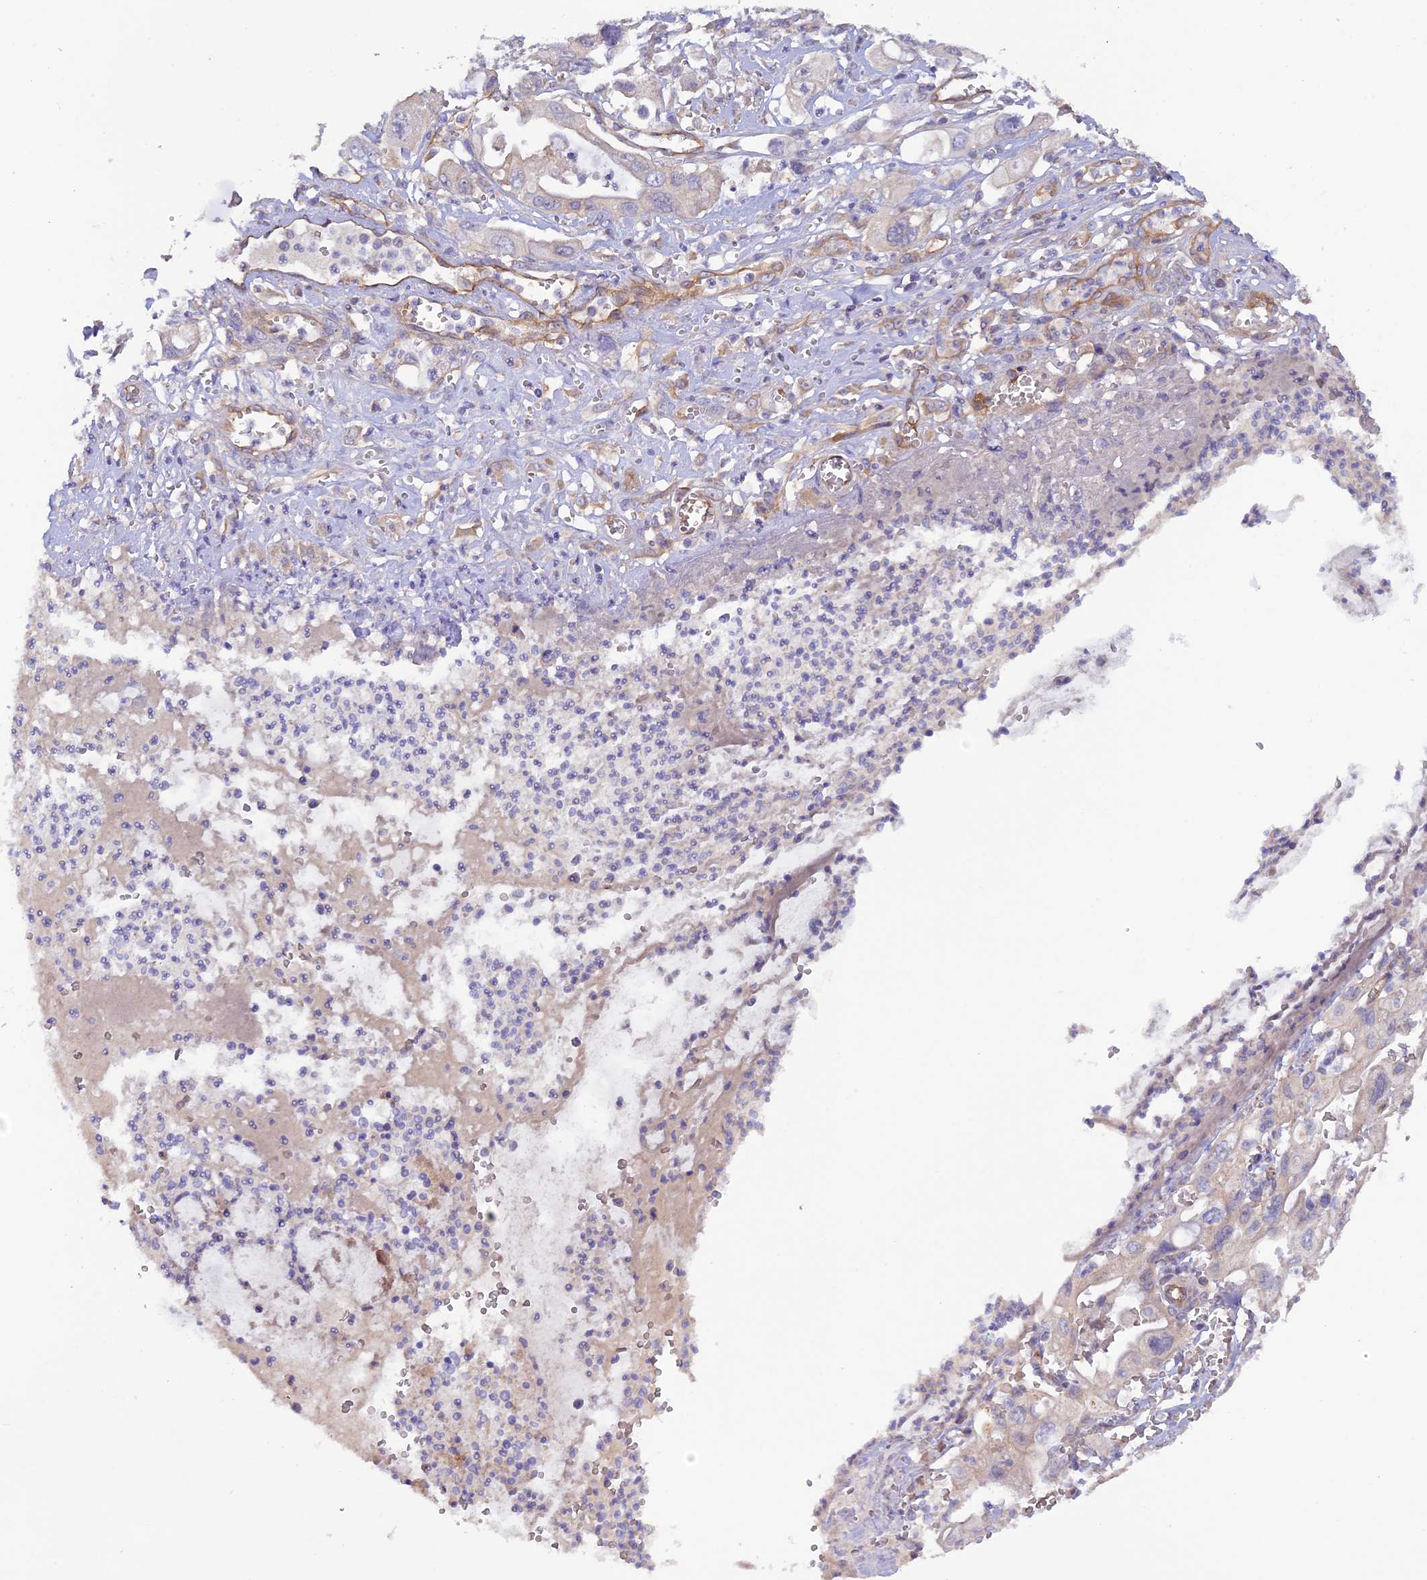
{"staining": {"intensity": "negative", "quantity": "none", "location": "none"}, "tissue": "pancreatic cancer", "cell_type": "Tumor cells", "image_type": "cancer", "snomed": [{"axis": "morphology", "description": "Adenocarcinoma, NOS"}, {"axis": "topography", "description": "Pancreas"}], "caption": "Pancreatic adenocarcinoma was stained to show a protein in brown. There is no significant staining in tumor cells.", "gene": "DUS3L", "patient": {"sex": "male", "age": 68}}